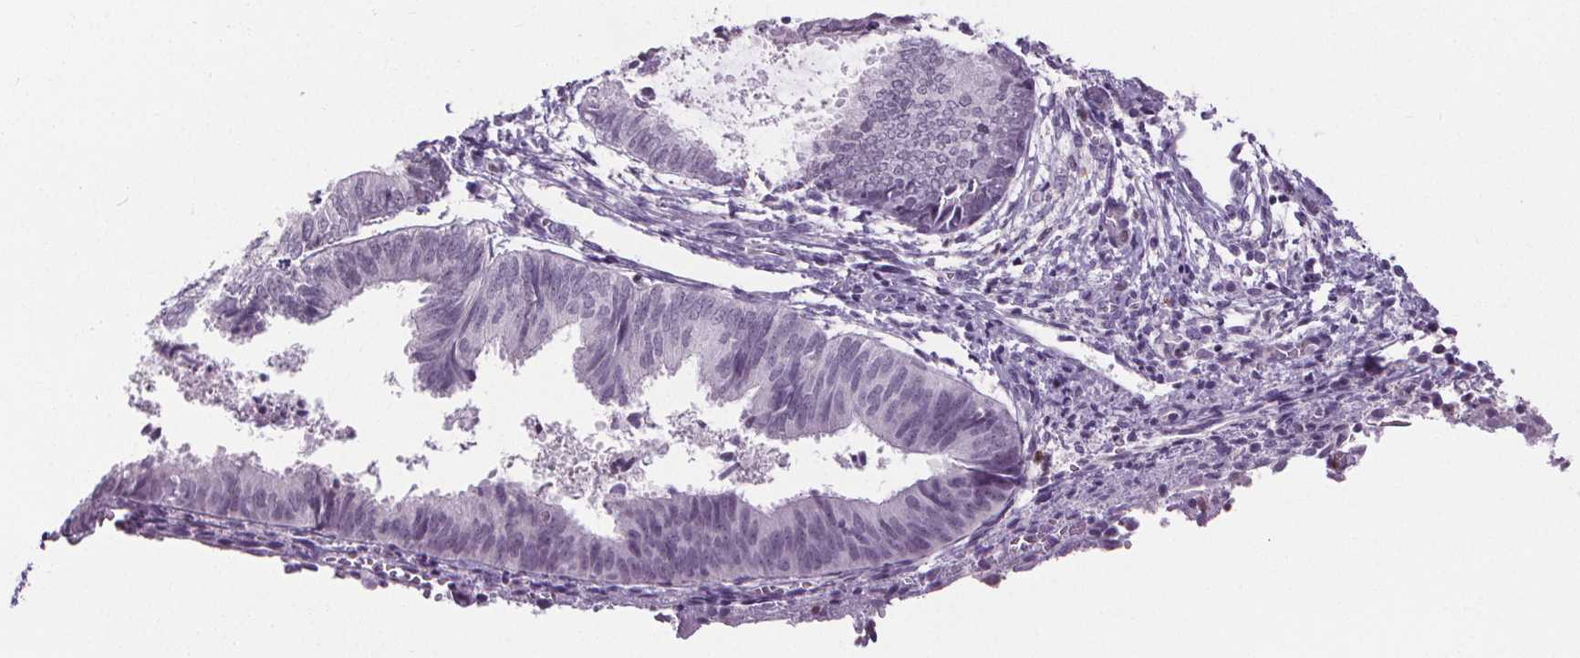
{"staining": {"intensity": "negative", "quantity": "none", "location": "none"}, "tissue": "endometrium", "cell_type": "Cells in endometrial stroma", "image_type": "normal", "snomed": [{"axis": "morphology", "description": "Normal tissue, NOS"}, {"axis": "topography", "description": "Endometrium"}], "caption": "Immunohistochemistry (IHC) of benign human endometrium shows no staining in cells in endometrial stroma.", "gene": "TMEM240", "patient": {"sex": "female", "age": 50}}